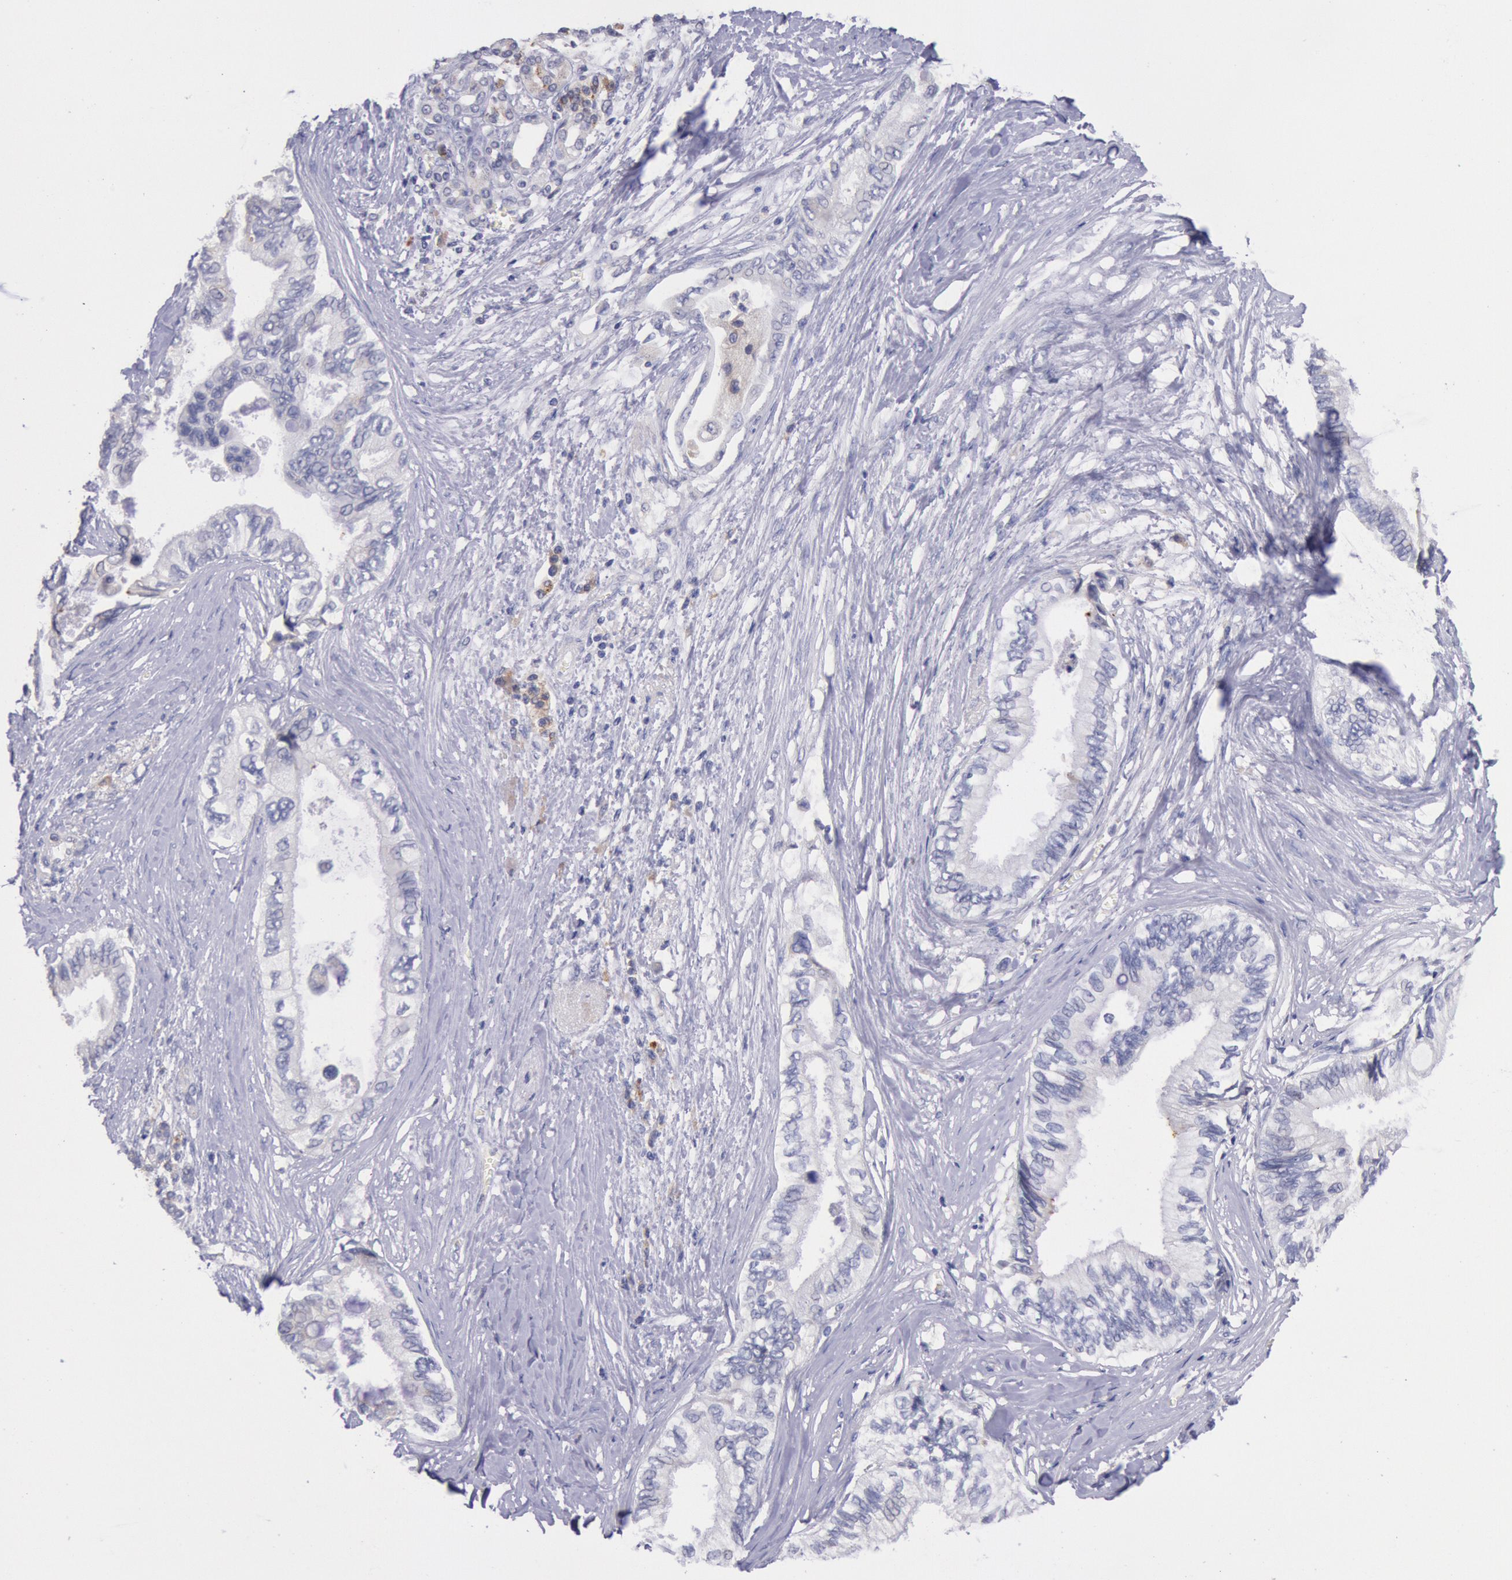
{"staining": {"intensity": "negative", "quantity": "none", "location": "none"}, "tissue": "pancreatic cancer", "cell_type": "Tumor cells", "image_type": "cancer", "snomed": [{"axis": "morphology", "description": "Adenocarcinoma, NOS"}, {"axis": "topography", "description": "Pancreas"}], "caption": "Immunohistochemical staining of human pancreatic adenocarcinoma reveals no significant expression in tumor cells.", "gene": "GAL3ST1", "patient": {"sex": "female", "age": 66}}